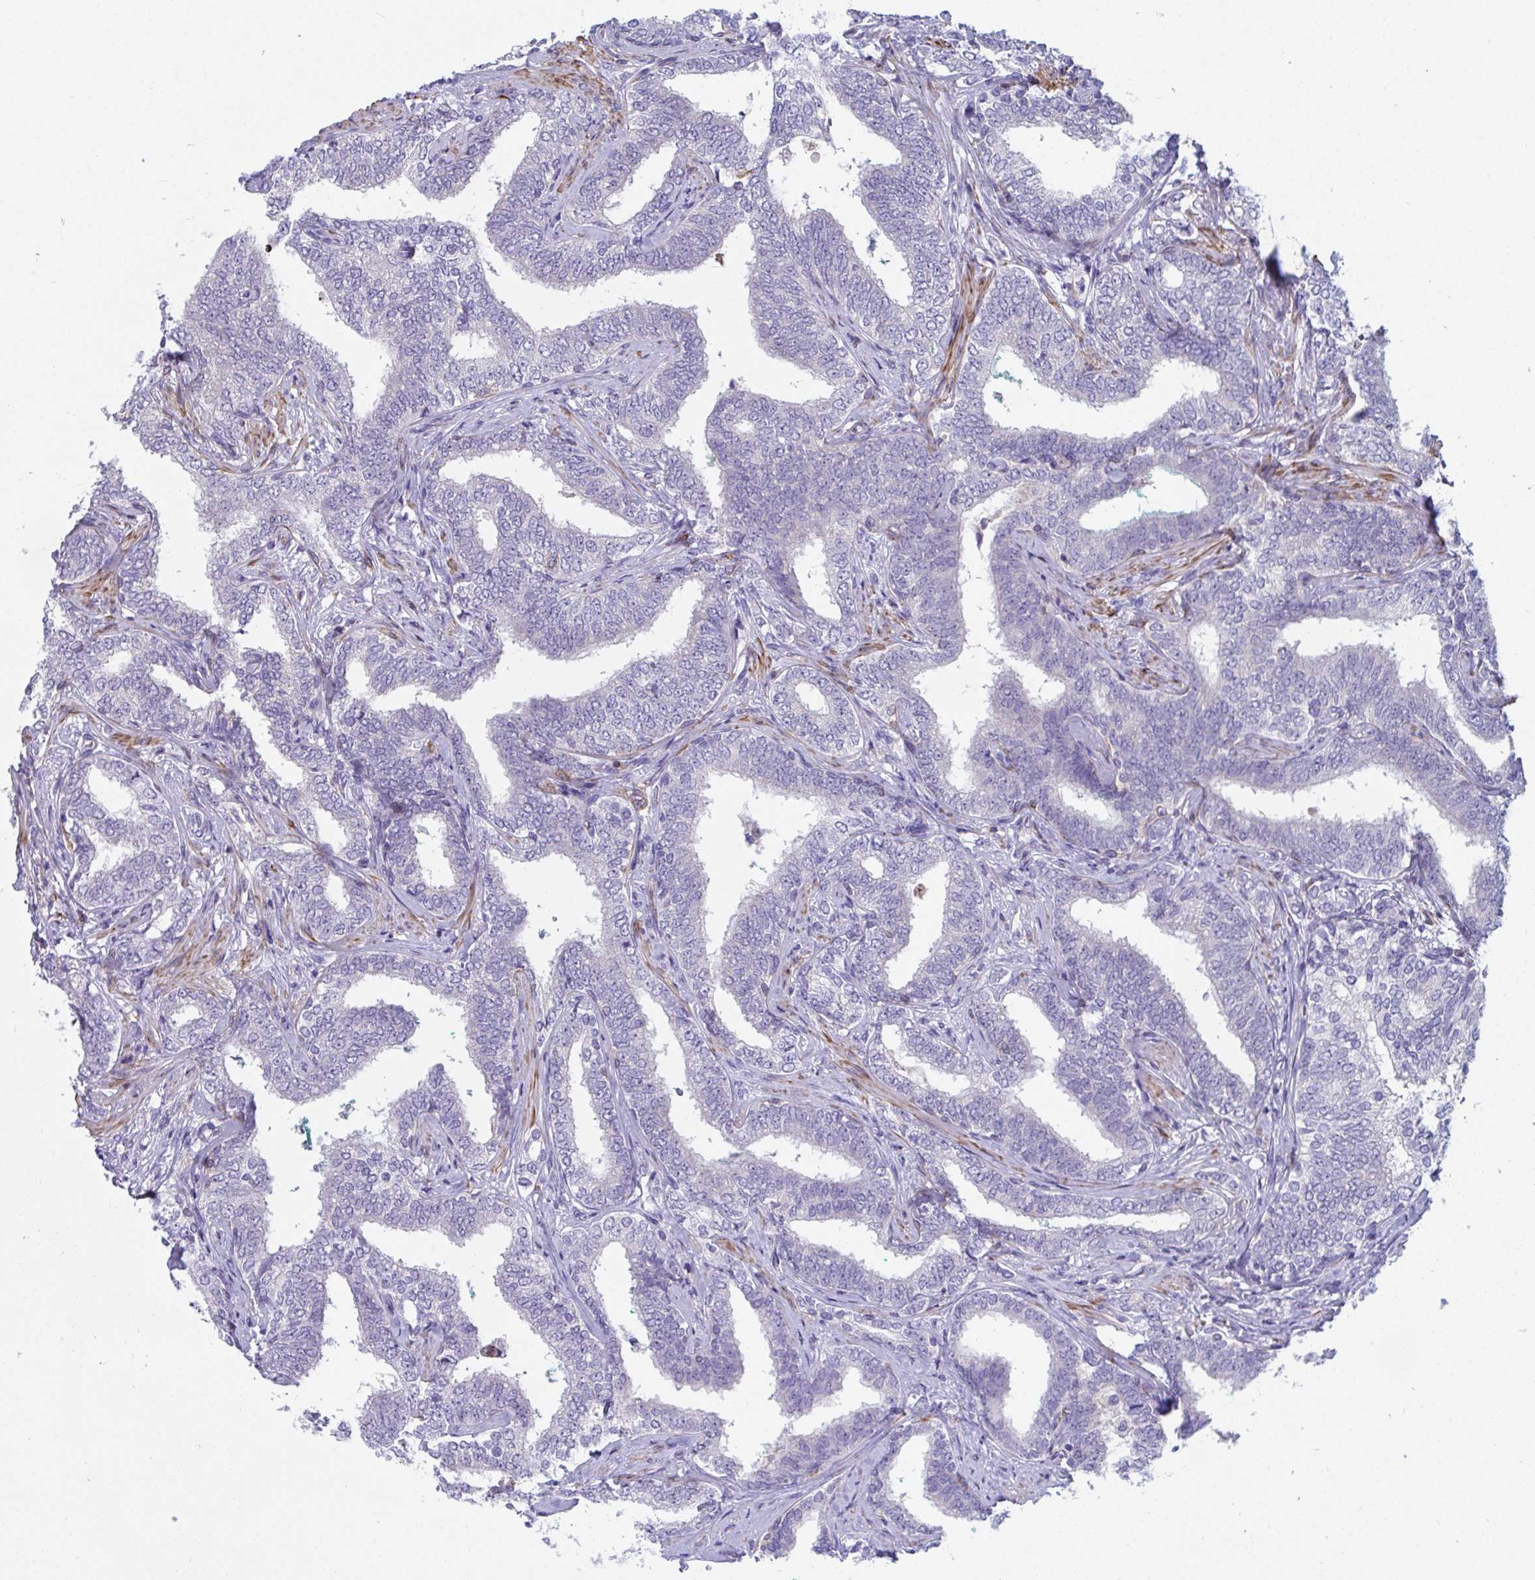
{"staining": {"intensity": "negative", "quantity": "none", "location": "none"}, "tissue": "prostate cancer", "cell_type": "Tumor cells", "image_type": "cancer", "snomed": [{"axis": "morphology", "description": "Adenocarcinoma, High grade"}, {"axis": "topography", "description": "Prostate"}], "caption": "Prostate cancer (high-grade adenocarcinoma) stained for a protein using immunohistochemistry displays no positivity tumor cells.", "gene": "FRMD3", "patient": {"sex": "male", "age": 72}}